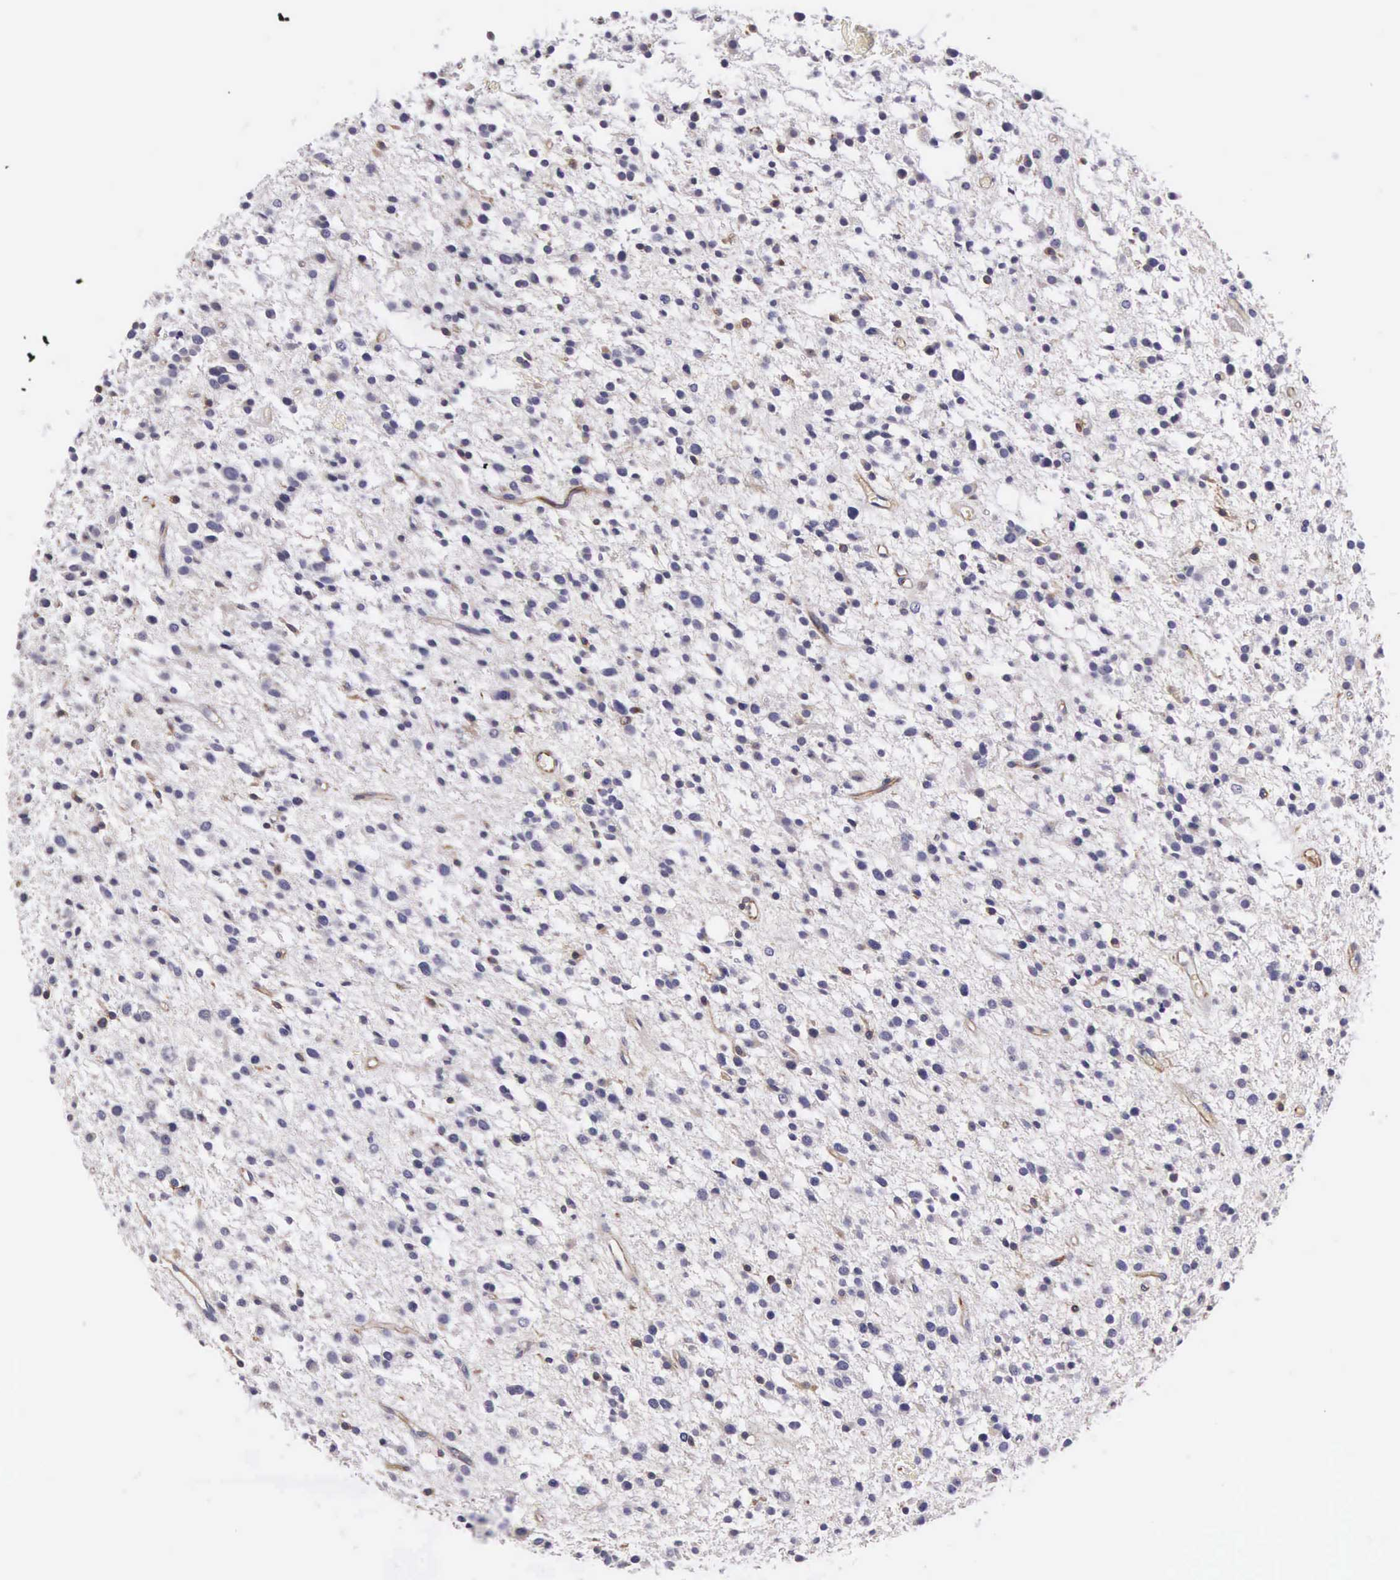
{"staining": {"intensity": "negative", "quantity": "none", "location": "none"}, "tissue": "glioma", "cell_type": "Tumor cells", "image_type": "cancer", "snomed": [{"axis": "morphology", "description": "Glioma, malignant, Low grade"}, {"axis": "topography", "description": "Brain"}], "caption": "Protein analysis of malignant low-grade glioma exhibits no significant expression in tumor cells. The staining is performed using DAB (3,3'-diaminobenzidine) brown chromogen with nuclei counter-stained in using hematoxylin.", "gene": "OSBPL3", "patient": {"sex": "female", "age": 36}}